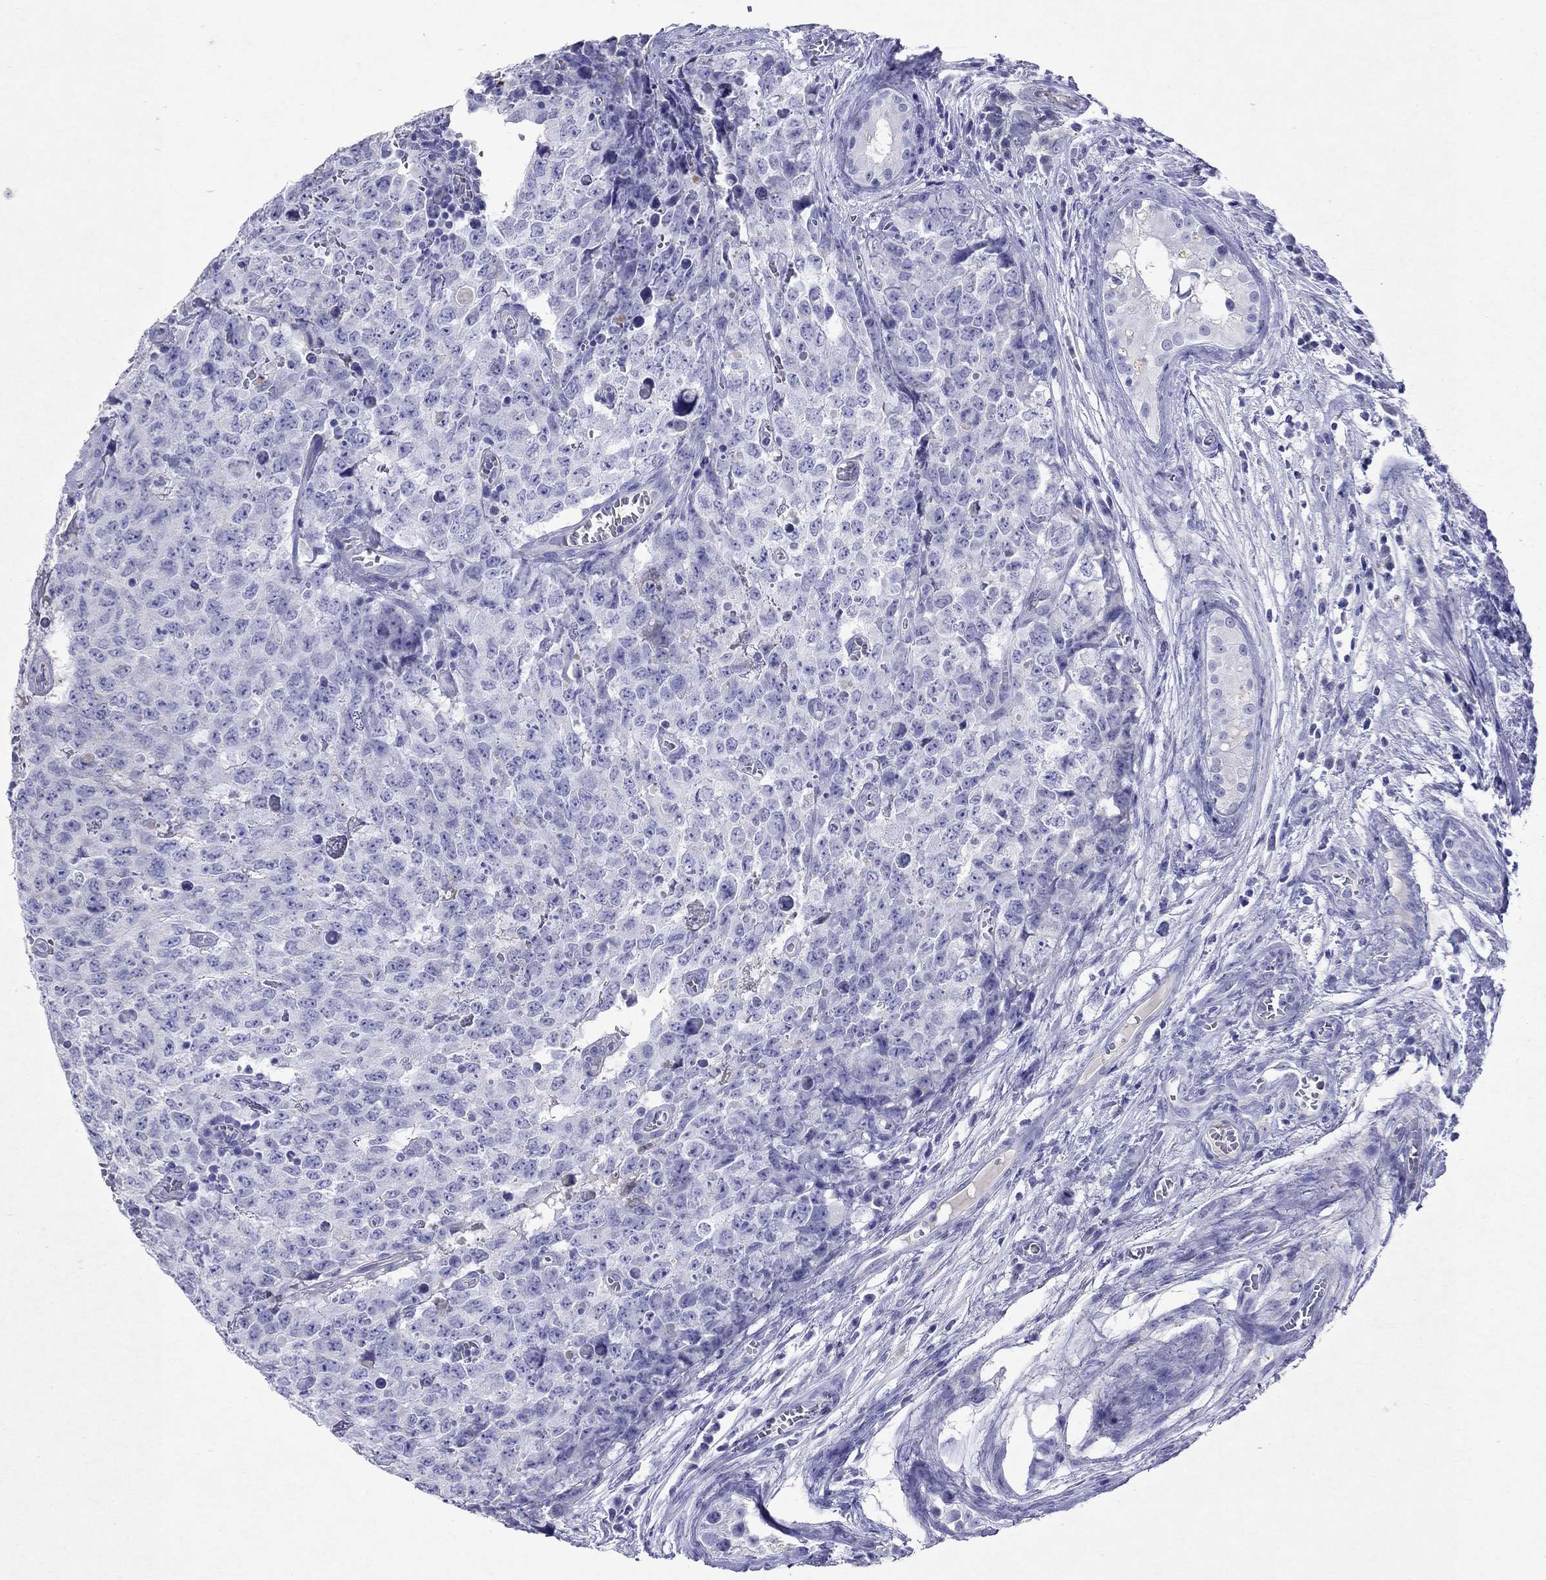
{"staining": {"intensity": "negative", "quantity": "none", "location": "none"}, "tissue": "testis cancer", "cell_type": "Tumor cells", "image_type": "cancer", "snomed": [{"axis": "morphology", "description": "Carcinoma, Embryonal, NOS"}, {"axis": "topography", "description": "Testis"}], "caption": "This histopathology image is of testis cancer (embryonal carcinoma) stained with IHC to label a protein in brown with the nuclei are counter-stained blue. There is no positivity in tumor cells. (DAB immunohistochemistry, high magnification).", "gene": "ARMC12", "patient": {"sex": "male", "age": 23}}